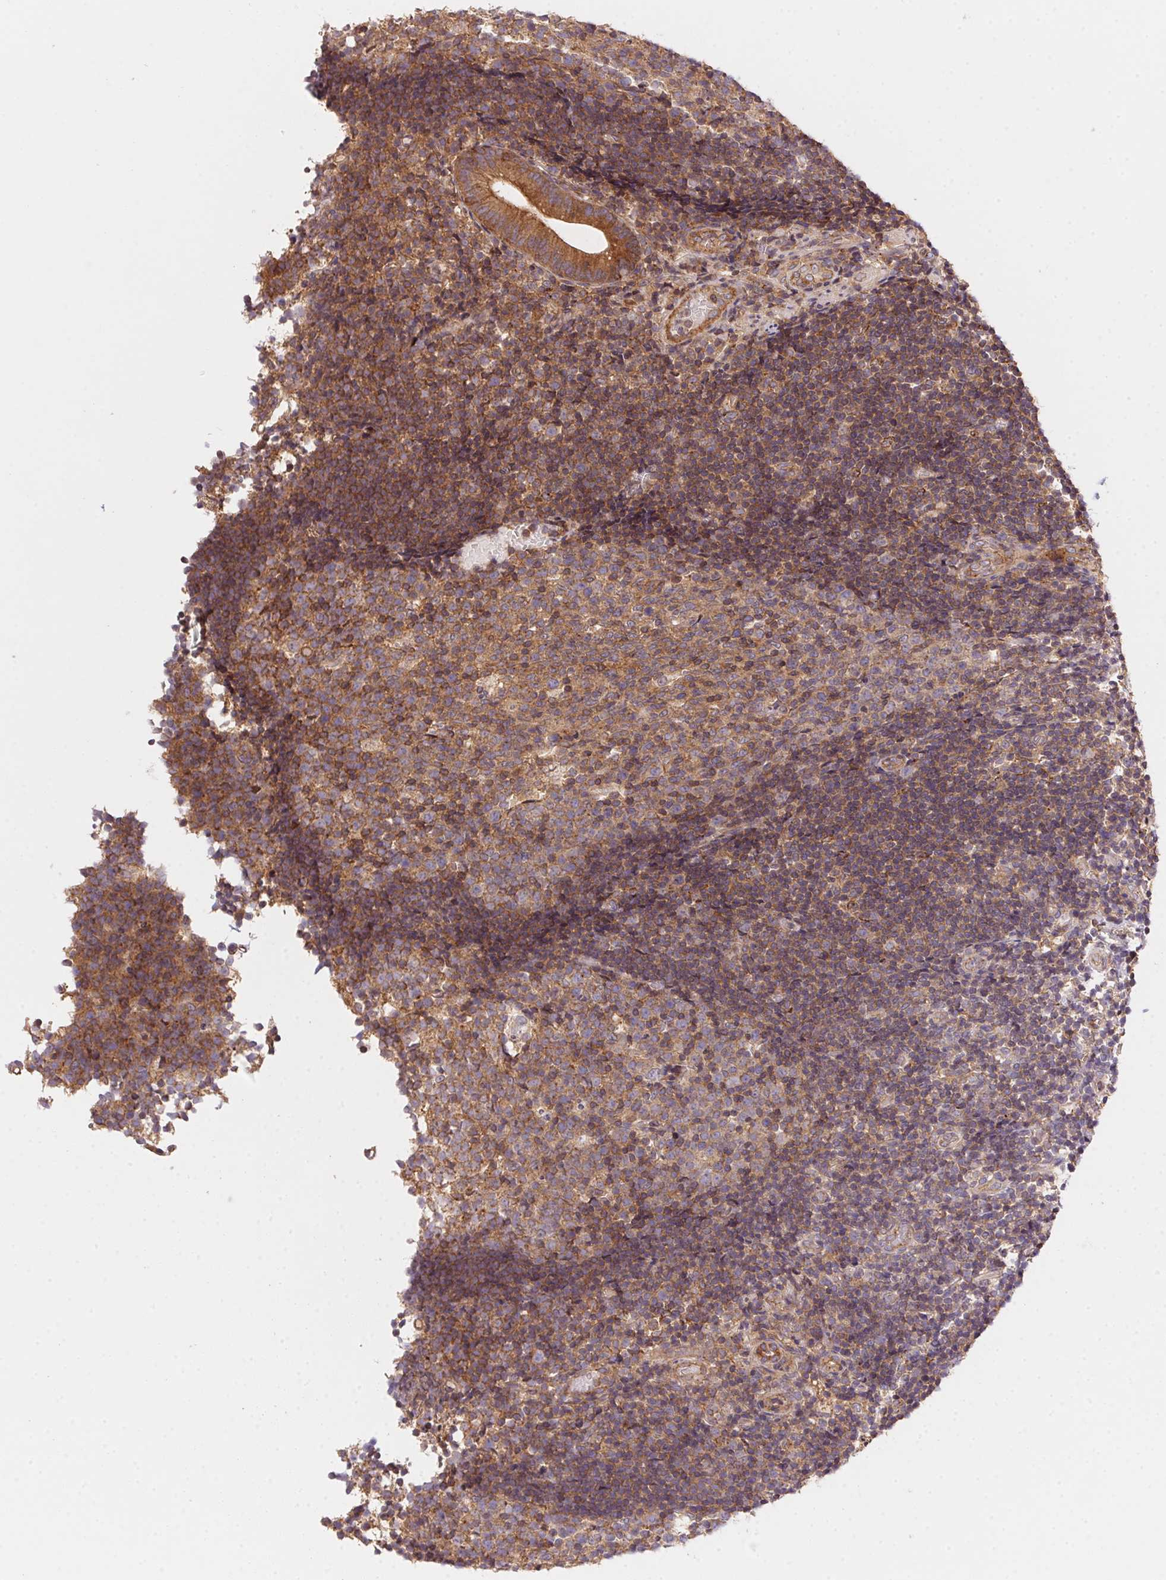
{"staining": {"intensity": "moderate", "quantity": ">75%", "location": "cytoplasmic/membranous"}, "tissue": "appendix", "cell_type": "Glandular cells", "image_type": "normal", "snomed": [{"axis": "morphology", "description": "Normal tissue, NOS"}, {"axis": "topography", "description": "Appendix"}], "caption": "DAB immunohistochemical staining of benign human appendix demonstrates moderate cytoplasmic/membranous protein staining in about >75% of glandular cells. (DAB IHC, brown staining for protein, blue staining for nuclei).", "gene": "MEX3D", "patient": {"sex": "female", "age": 32}}